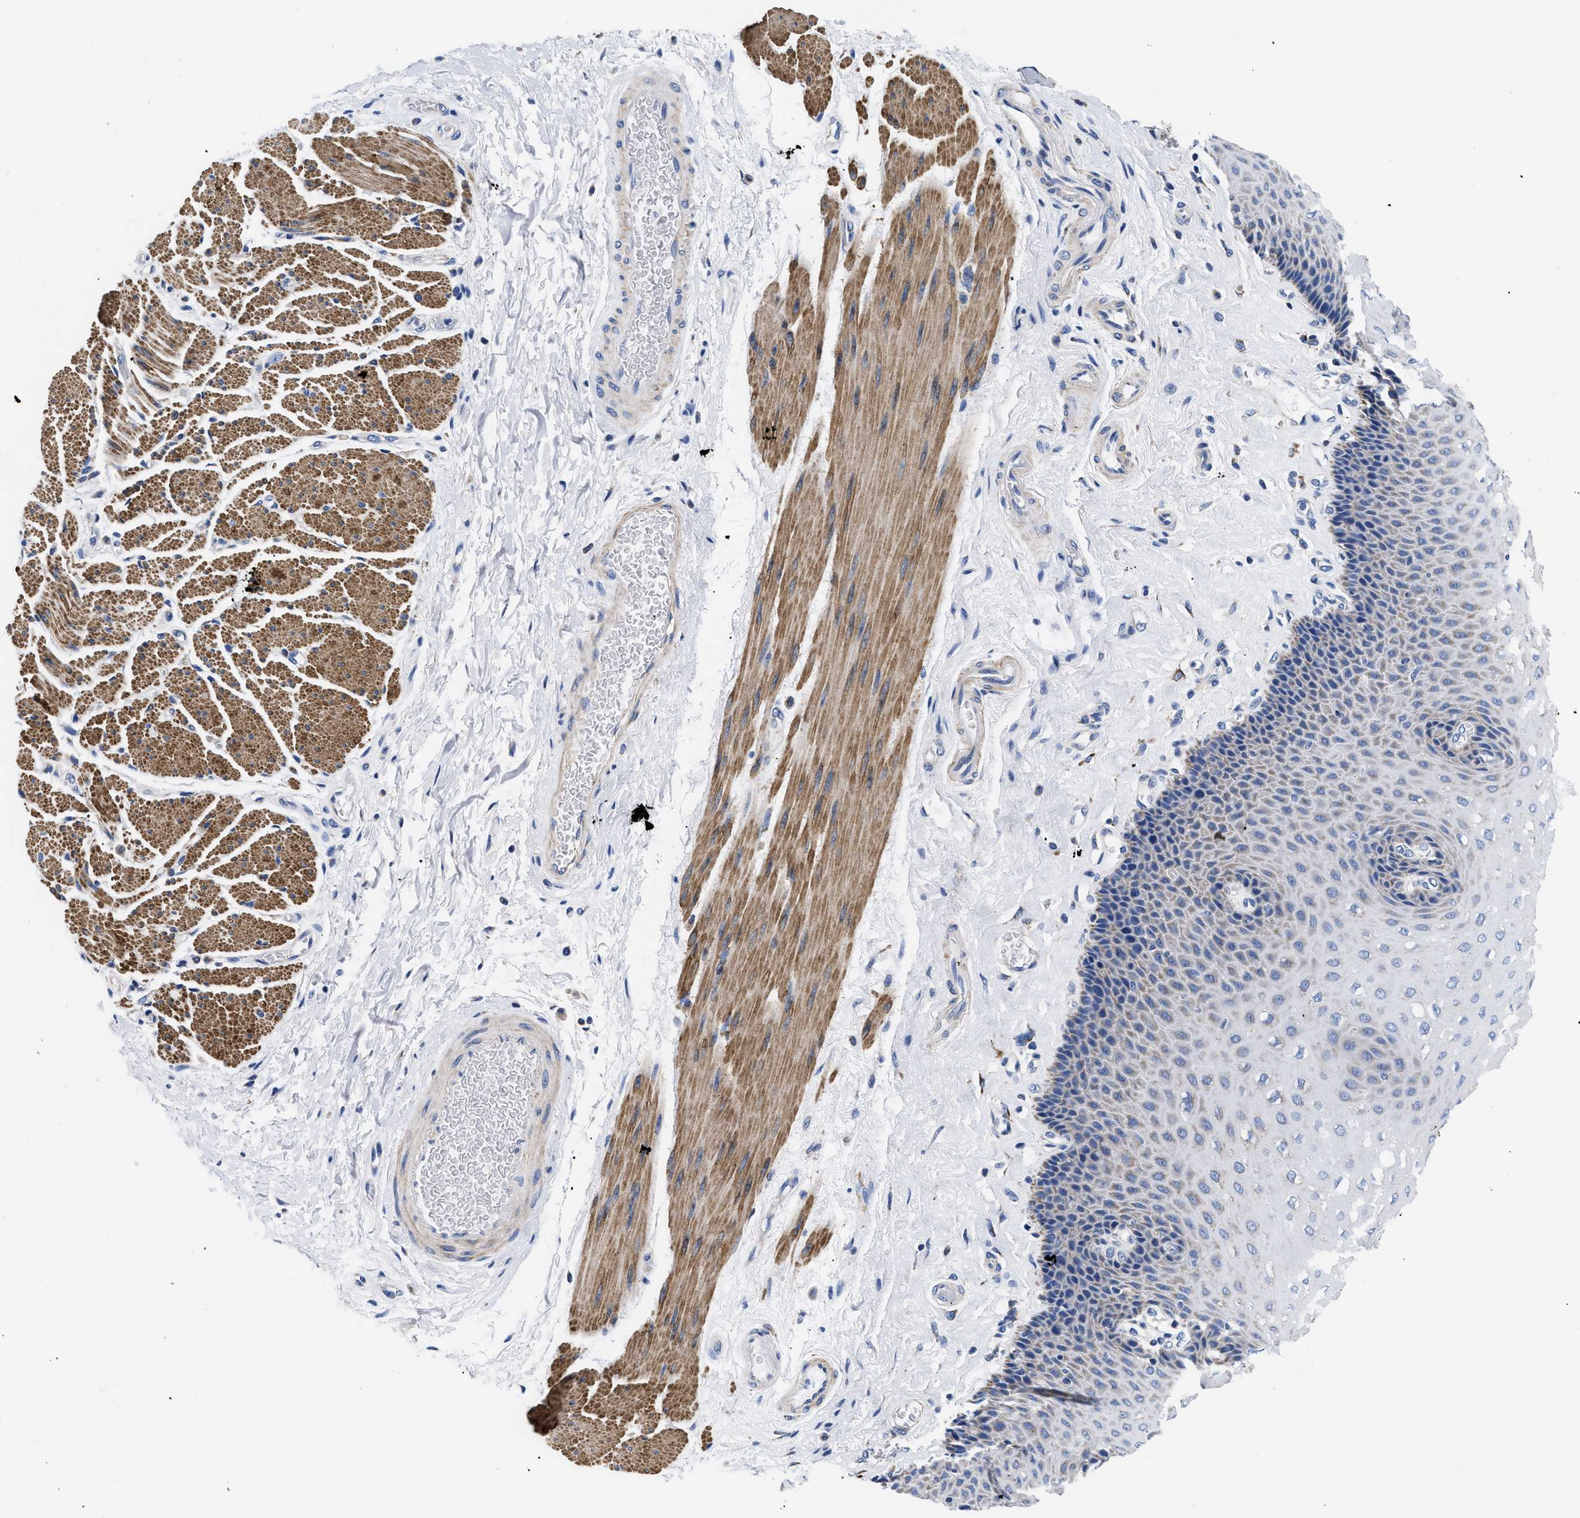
{"staining": {"intensity": "negative", "quantity": "none", "location": "none"}, "tissue": "esophagus", "cell_type": "Squamous epithelial cells", "image_type": "normal", "snomed": [{"axis": "morphology", "description": "Normal tissue, NOS"}, {"axis": "topography", "description": "Esophagus"}], "caption": "Immunohistochemistry of unremarkable human esophagus demonstrates no expression in squamous epithelial cells.", "gene": "GPR149", "patient": {"sex": "female", "age": 72}}